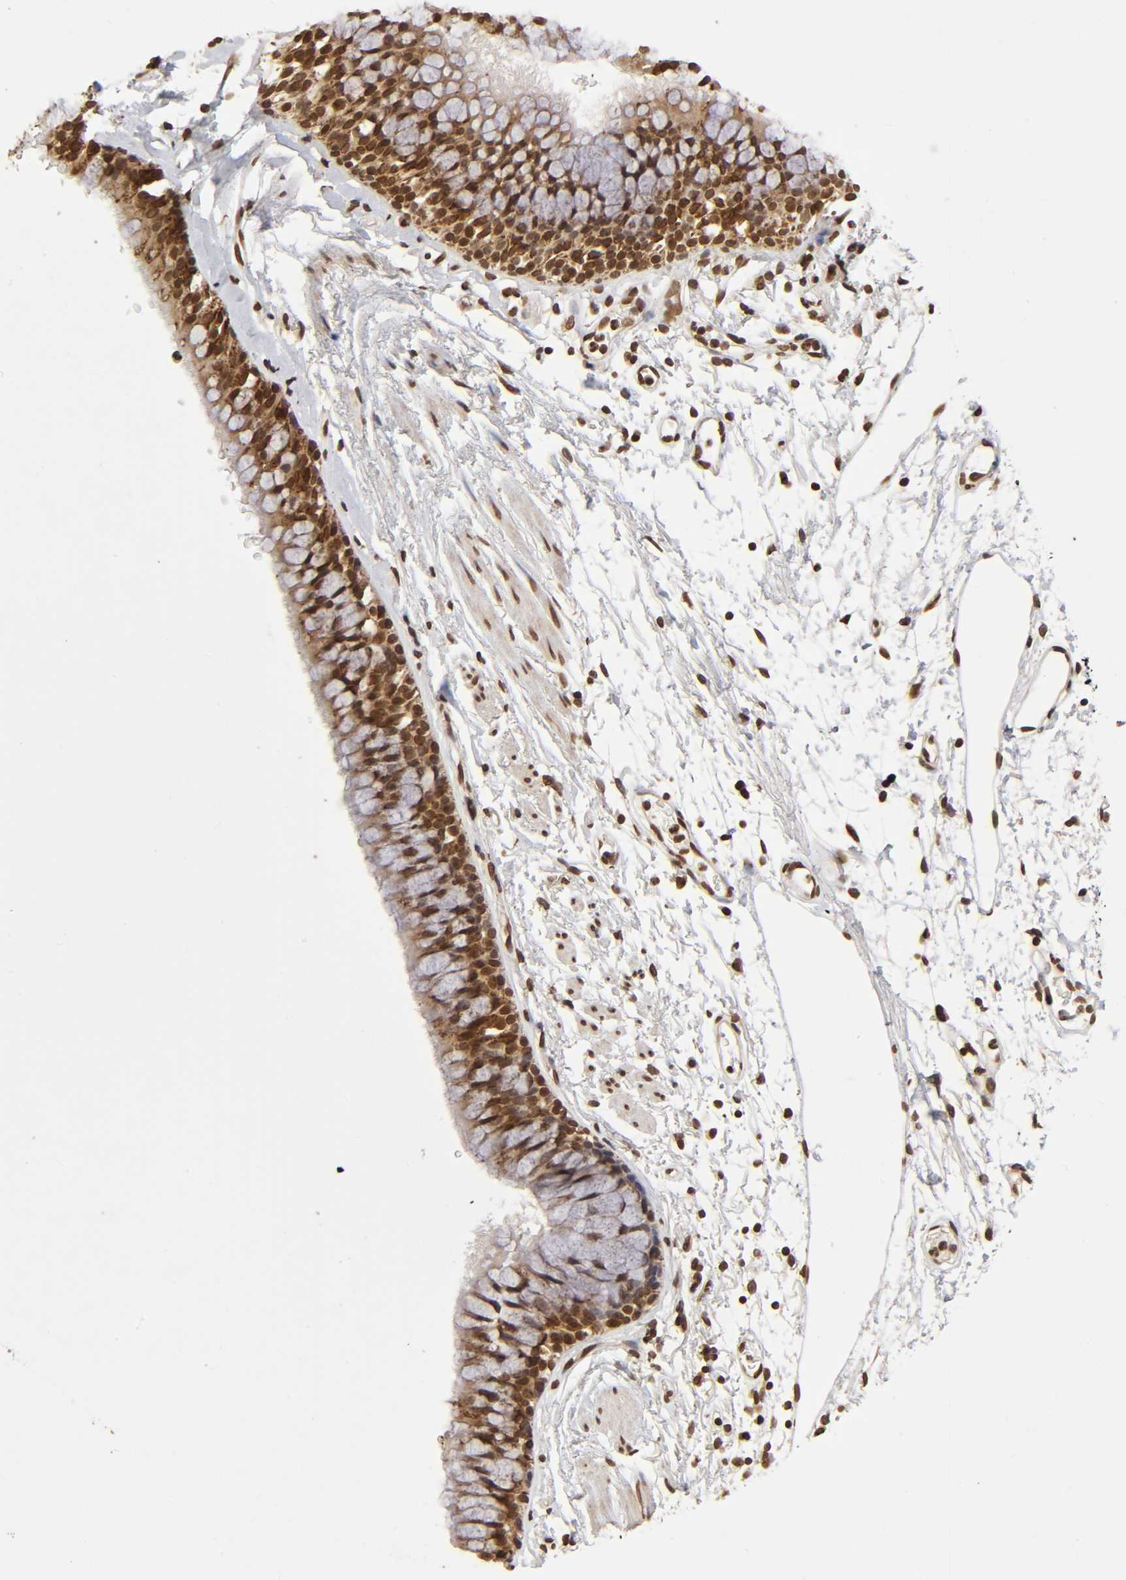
{"staining": {"intensity": "moderate", "quantity": ">75%", "location": "cytoplasmic/membranous,nuclear"}, "tissue": "bronchus", "cell_type": "Respiratory epithelial cells", "image_type": "normal", "snomed": [{"axis": "morphology", "description": "Normal tissue, NOS"}, {"axis": "topography", "description": "Bronchus"}], "caption": "Brown immunohistochemical staining in benign bronchus reveals moderate cytoplasmic/membranous,nuclear positivity in about >75% of respiratory epithelial cells.", "gene": "MLLT6", "patient": {"sex": "female", "age": 73}}